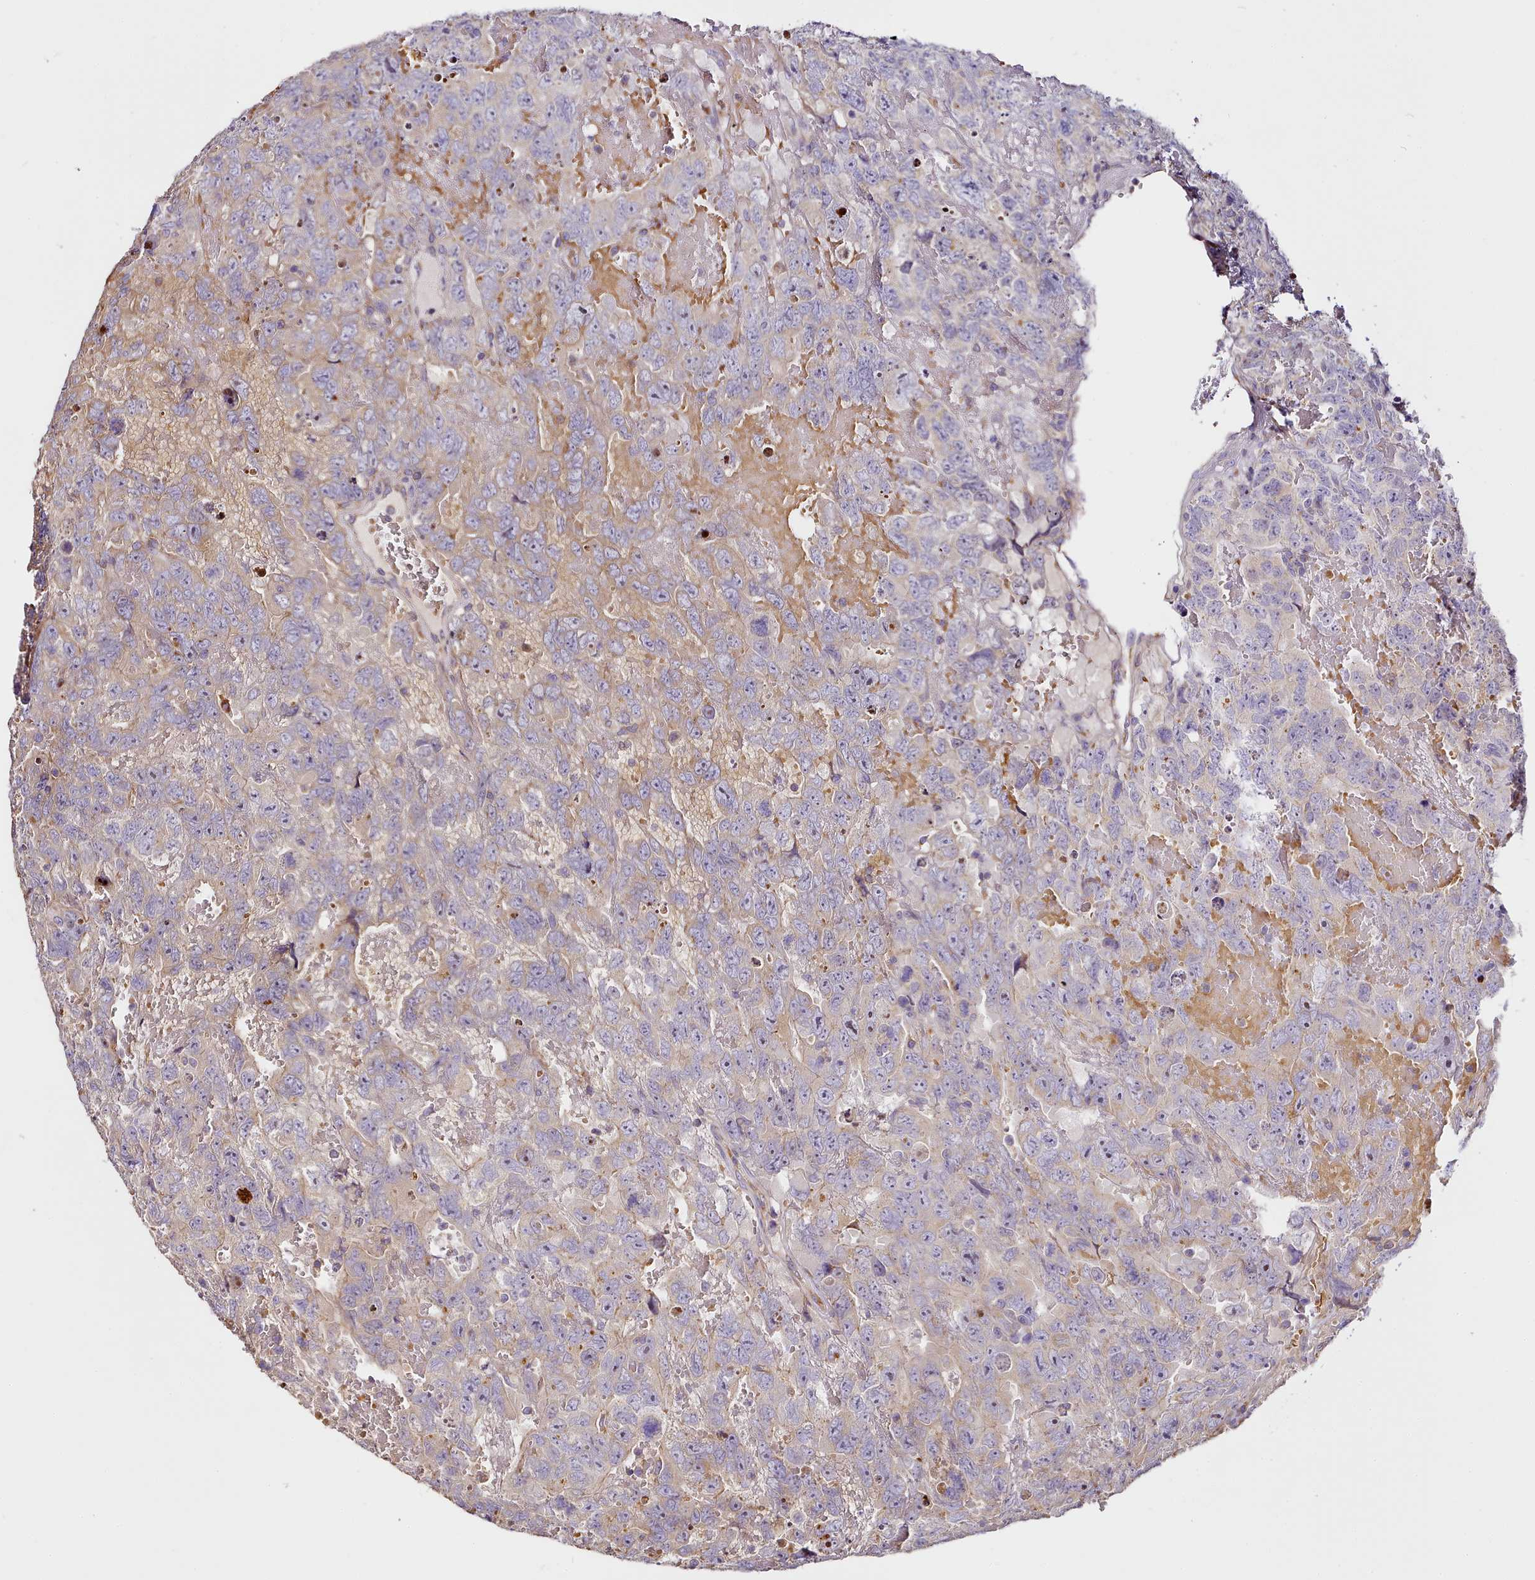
{"staining": {"intensity": "weak", "quantity": "<25%", "location": "cytoplasmic/membranous"}, "tissue": "testis cancer", "cell_type": "Tumor cells", "image_type": "cancer", "snomed": [{"axis": "morphology", "description": "Carcinoma, Embryonal, NOS"}, {"axis": "topography", "description": "Testis"}], "caption": "Tumor cells show no significant protein expression in testis cancer (embryonal carcinoma). (DAB IHC visualized using brightfield microscopy, high magnification).", "gene": "NBPF1", "patient": {"sex": "male", "age": 45}}